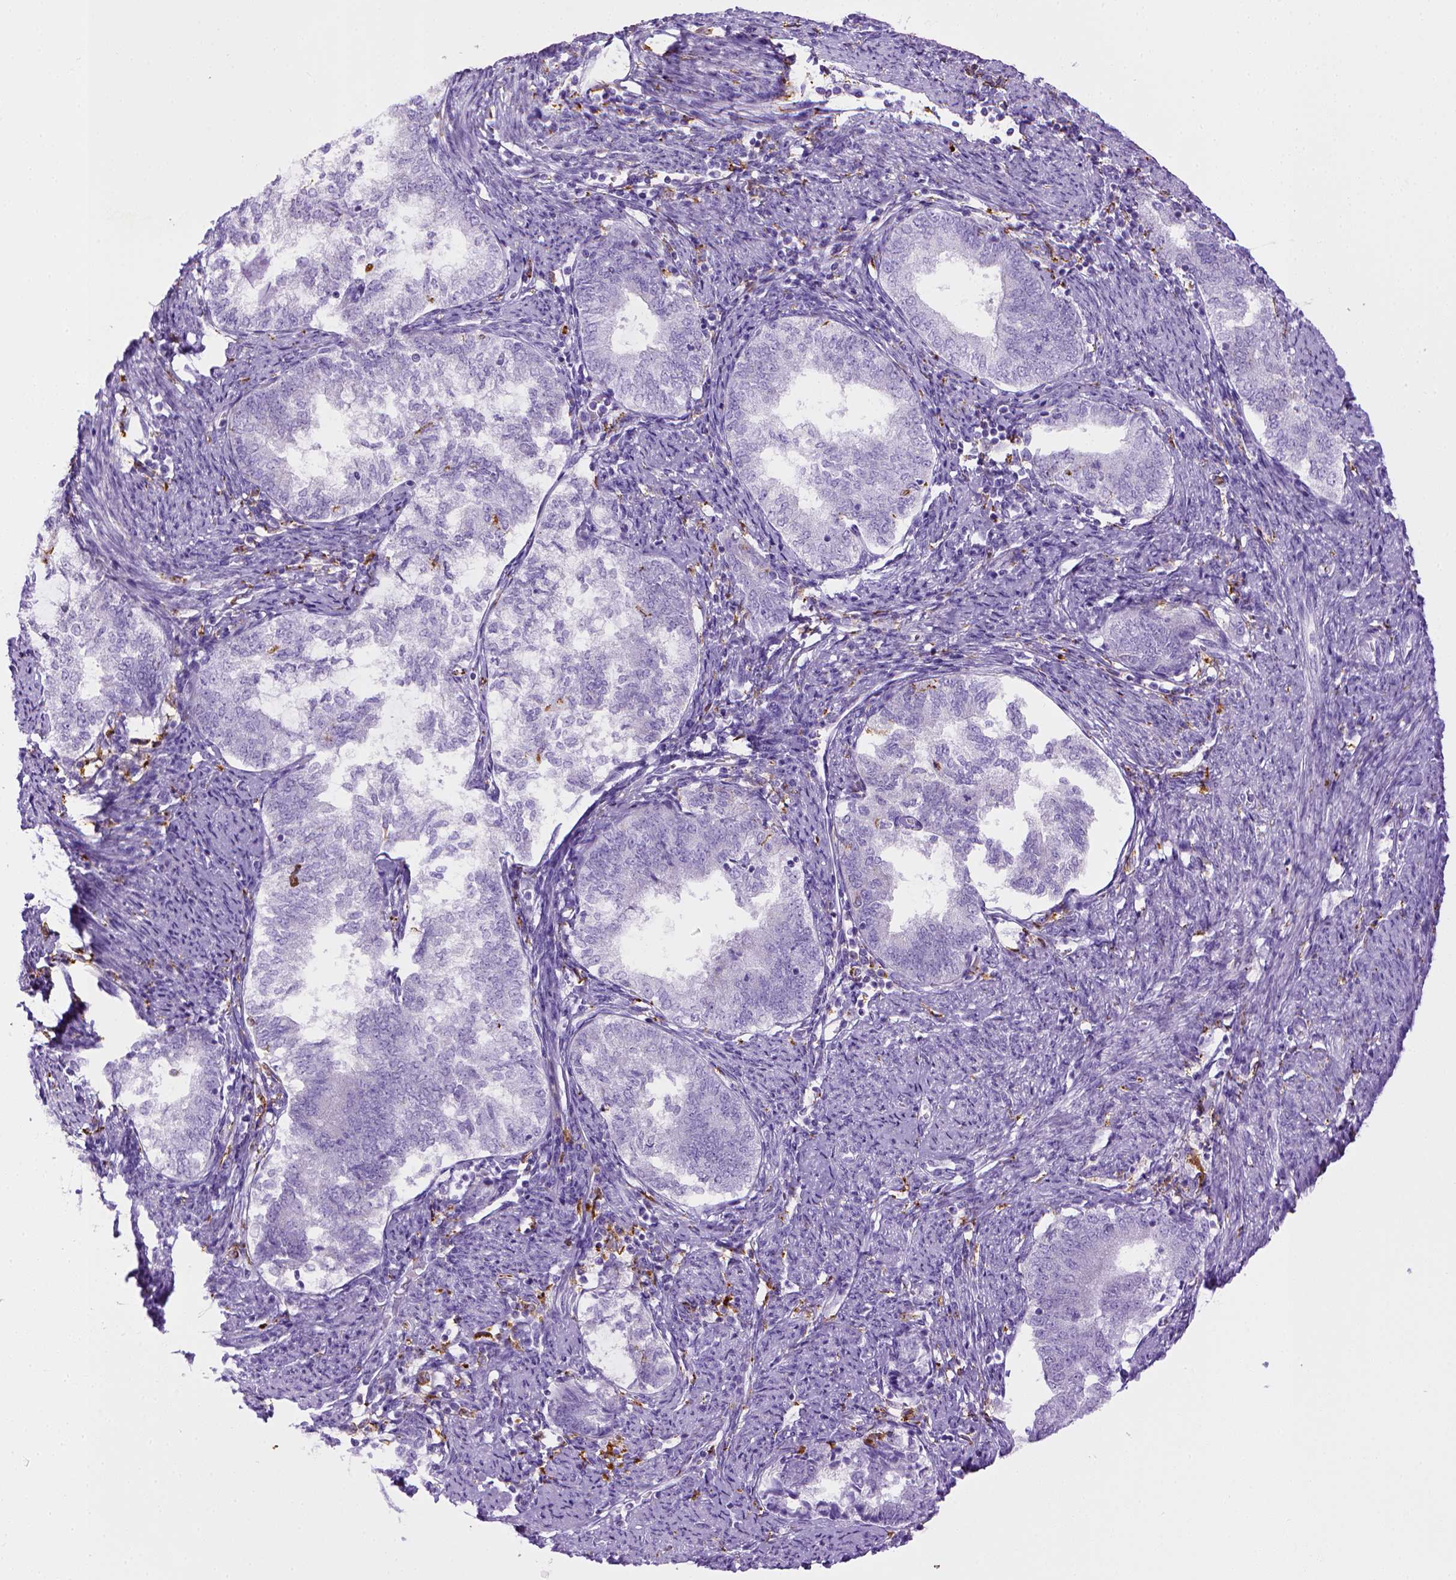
{"staining": {"intensity": "negative", "quantity": "none", "location": "none"}, "tissue": "endometrial cancer", "cell_type": "Tumor cells", "image_type": "cancer", "snomed": [{"axis": "morphology", "description": "Adenocarcinoma, NOS"}, {"axis": "topography", "description": "Endometrium"}], "caption": "This is an immunohistochemistry (IHC) histopathology image of human adenocarcinoma (endometrial). There is no positivity in tumor cells.", "gene": "CD68", "patient": {"sex": "female", "age": 65}}